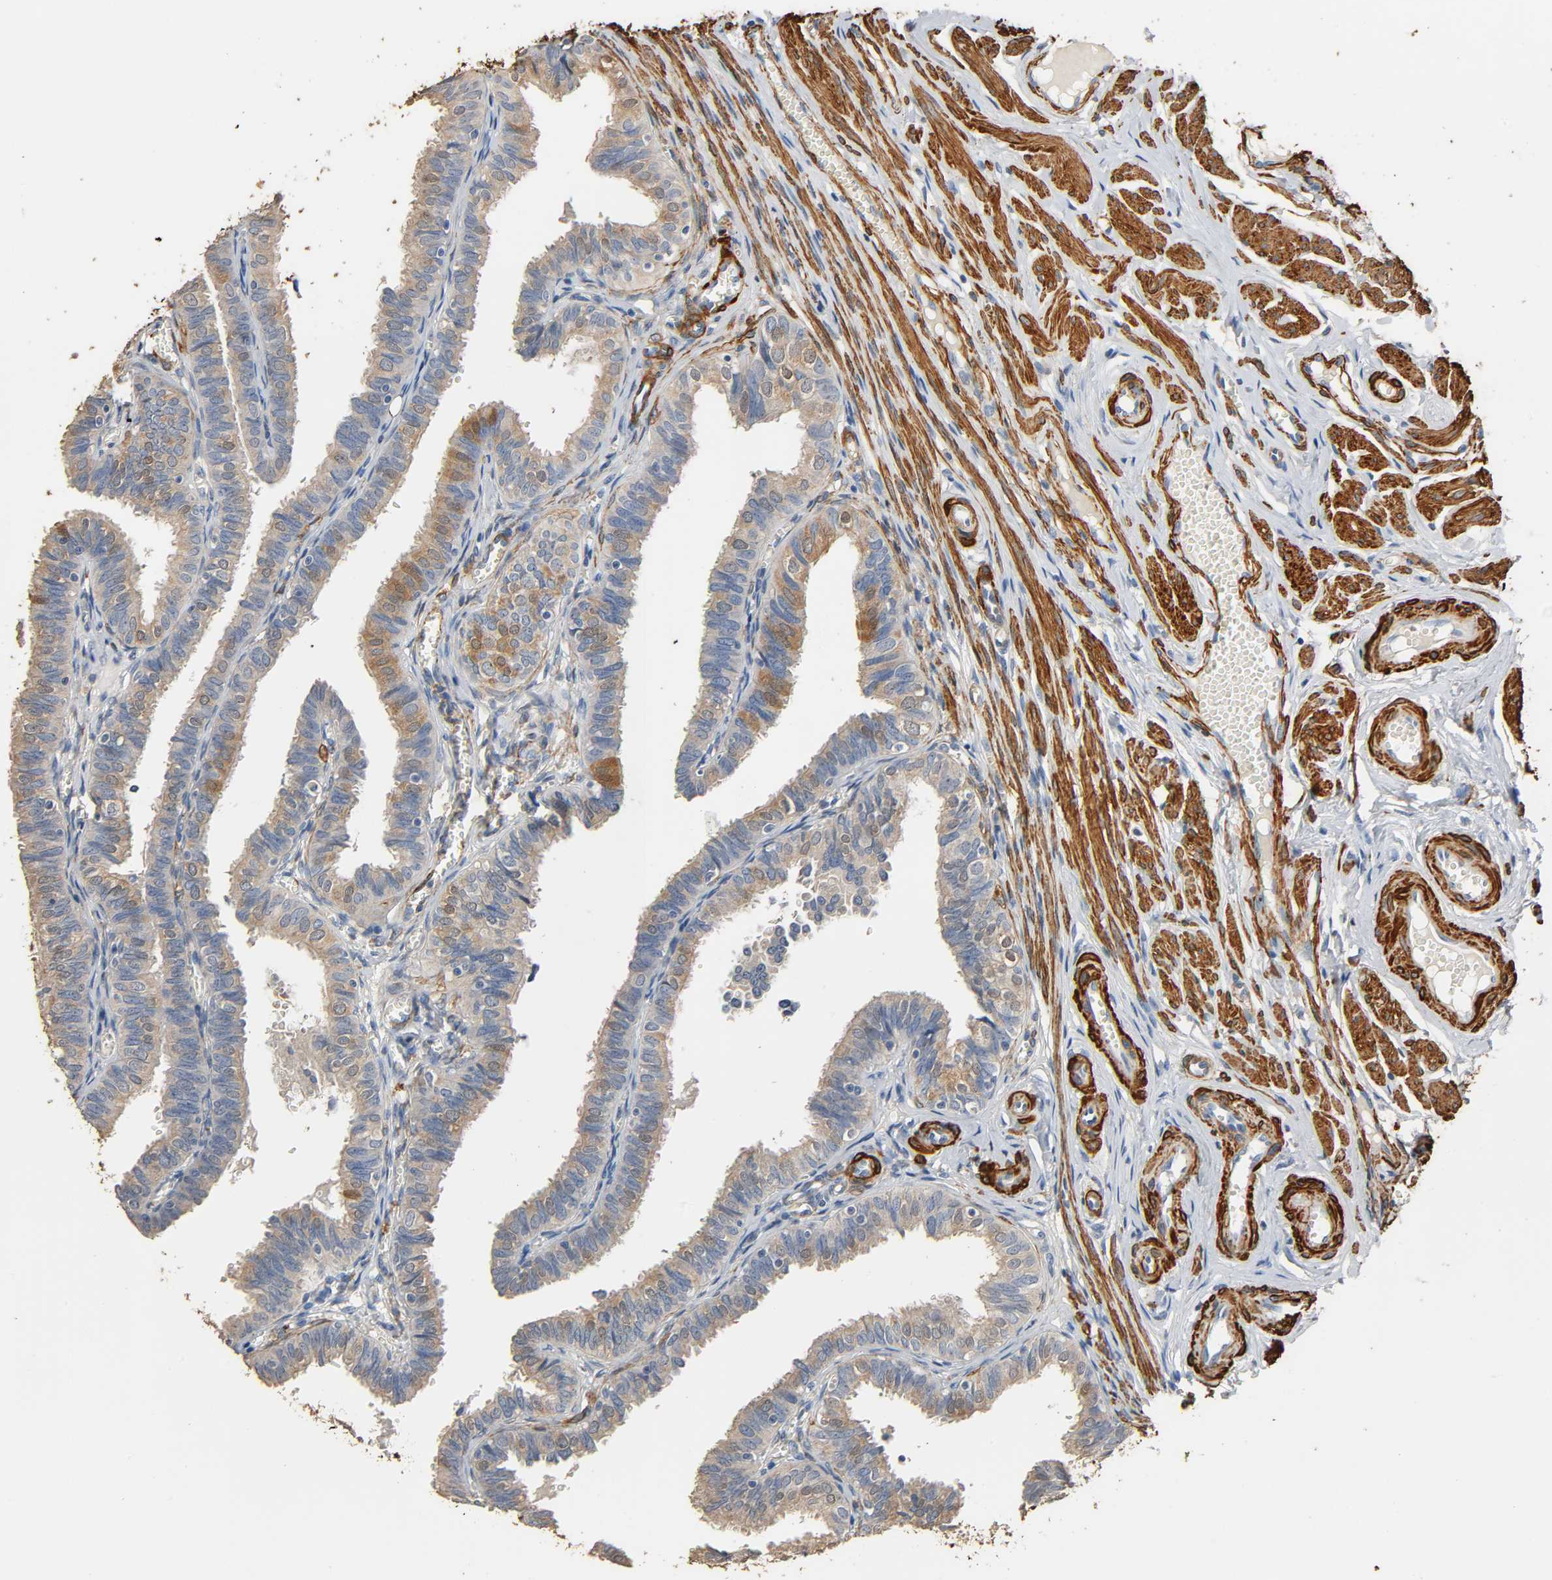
{"staining": {"intensity": "moderate", "quantity": "25%-75%", "location": "cytoplasmic/membranous,nuclear"}, "tissue": "fallopian tube", "cell_type": "Glandular cells", "image_type": "normal", "snomed": [{"axis": "morphology", "description": "Normal tissue, NOS"}, {"axis": "topography", "description": "Fallopian tube"}], "caption": "The photomicrograph demonstrates staining of normal fallopian tube, revealing moderate cytoplasmic/membranous,nuclear protein positivity (brown color) within glandular cells.", "gene": "GSTA1", "patient": {"sex": "female", "age": 46}}